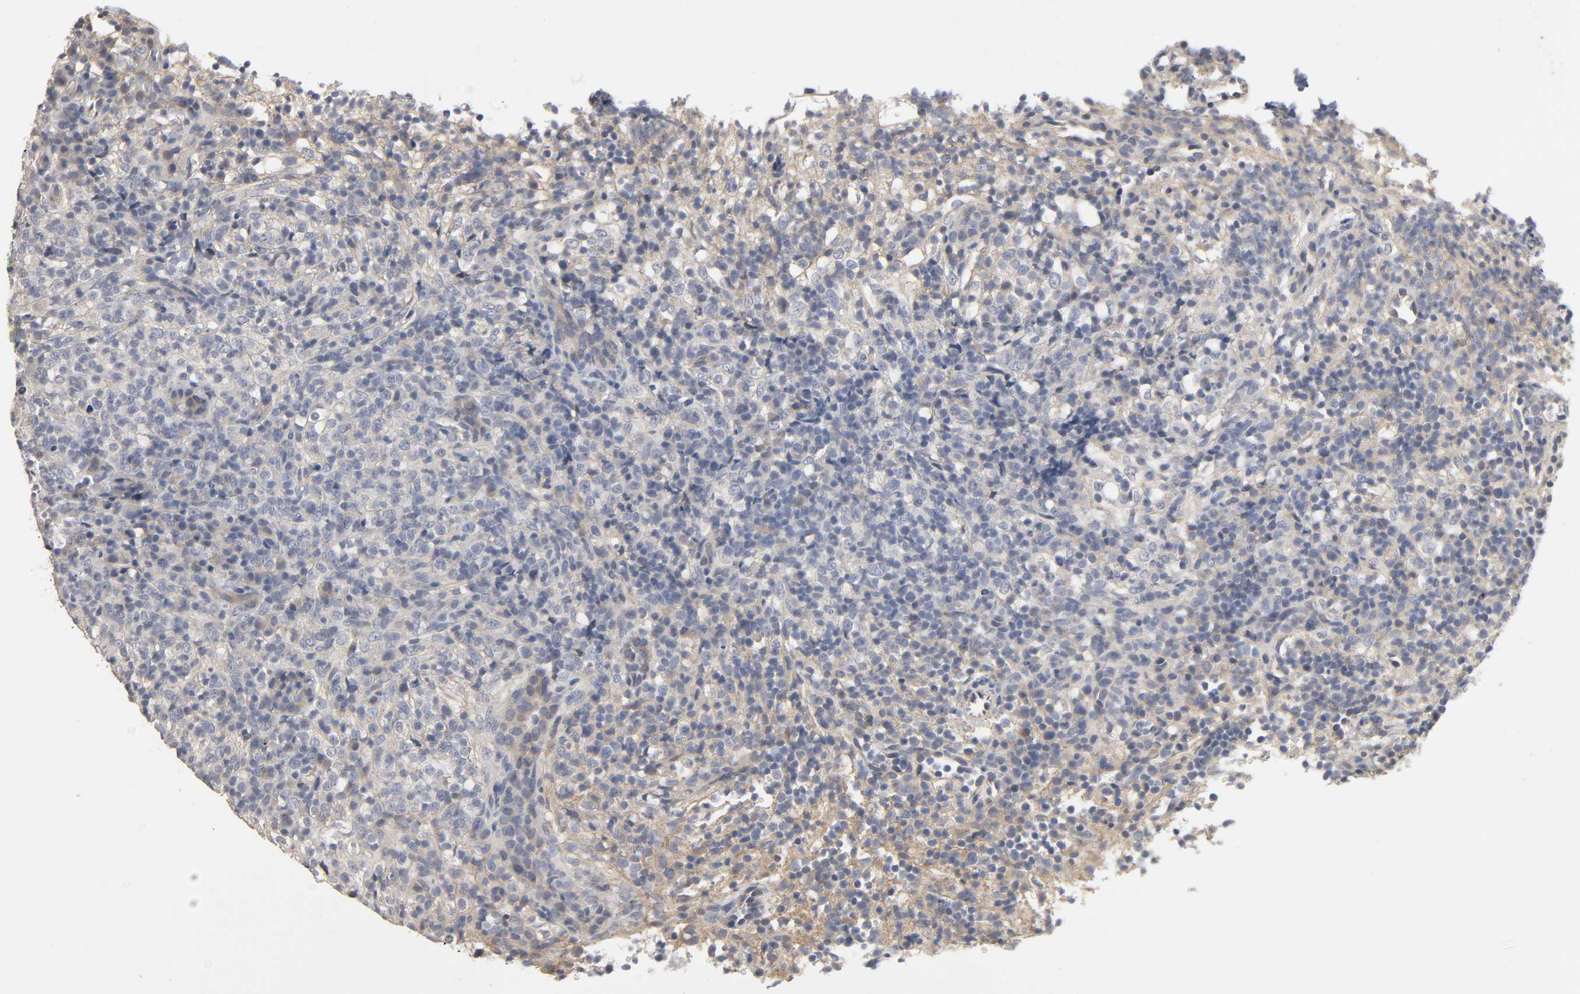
{"staining": {"intensity": "weak", "quantity": "<25%", "location": "cytoplasmic/membranous"}, "tissue": "lymphoma", "cell_type": "Tumor cells", "image_type": "cancer", "snomed": [{"axis": "morphology", "description": "Malignant lymphoma, non-Hodgkin's type, High grade"}, {"axis": "topography", "description": "Lymph node"}], "caption": "A micrograph of human malignant lymphoma, non-Hodgkin's type (high-grade) is negative for staining in tumor cells.", "gene": "SLC10A2", "patient": {"sex": "female", "age": 76}}